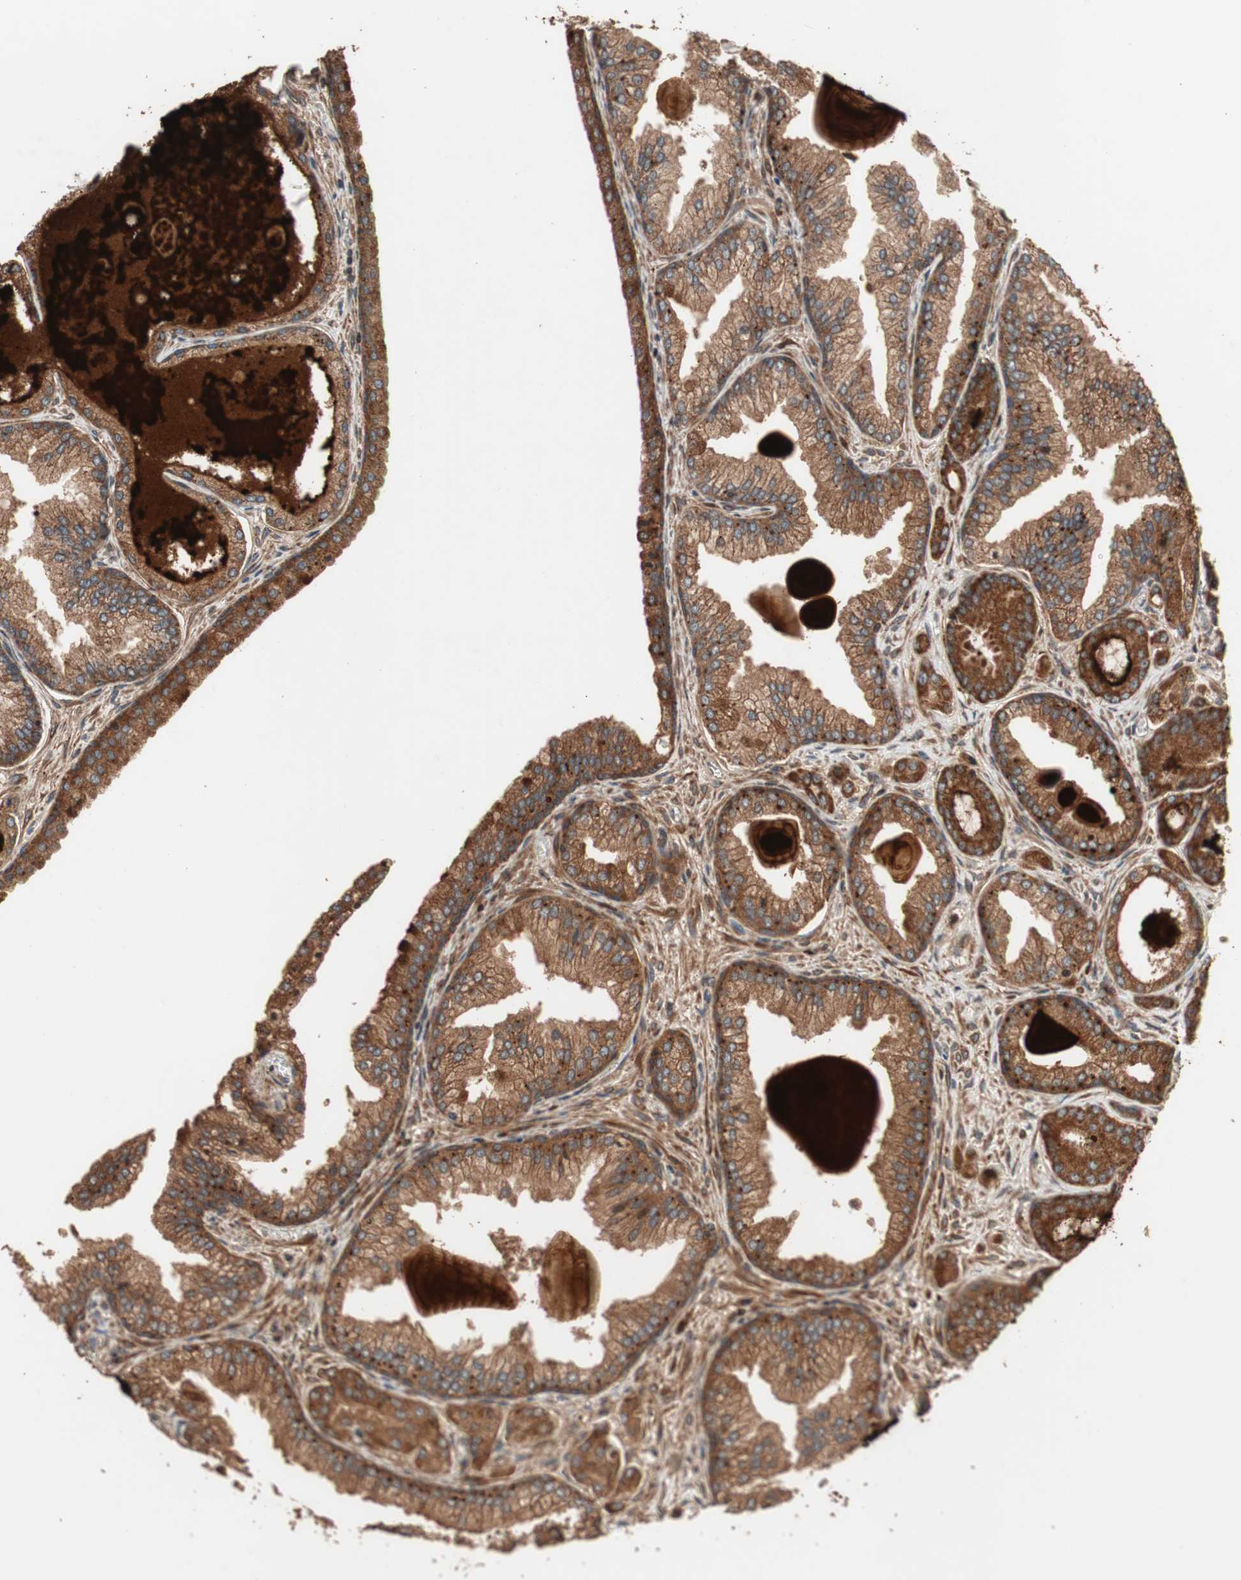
{"staining": {"intensity": "strong", "quantity": ">75%", "location": "cytoplasmic/membranous"}, "tissue": "prostate cancer", "cell_type": "Tumor cells", "image_type": "cancer", "snomed": [{"axis": "morphology", "description": "Adenocarcinoma, Low grade"}, {"axis": "topography", "description": "Prostate"}], "caption": "This is an image of immunohistochemistry (IHC) staining of low-grade adenocarcinoma (prostate), which shows strong staining in the cytoplasmic/membranous of tumor cells.", "gene": "RAB1A", "patient": {"sex": "male", "age": 59}}